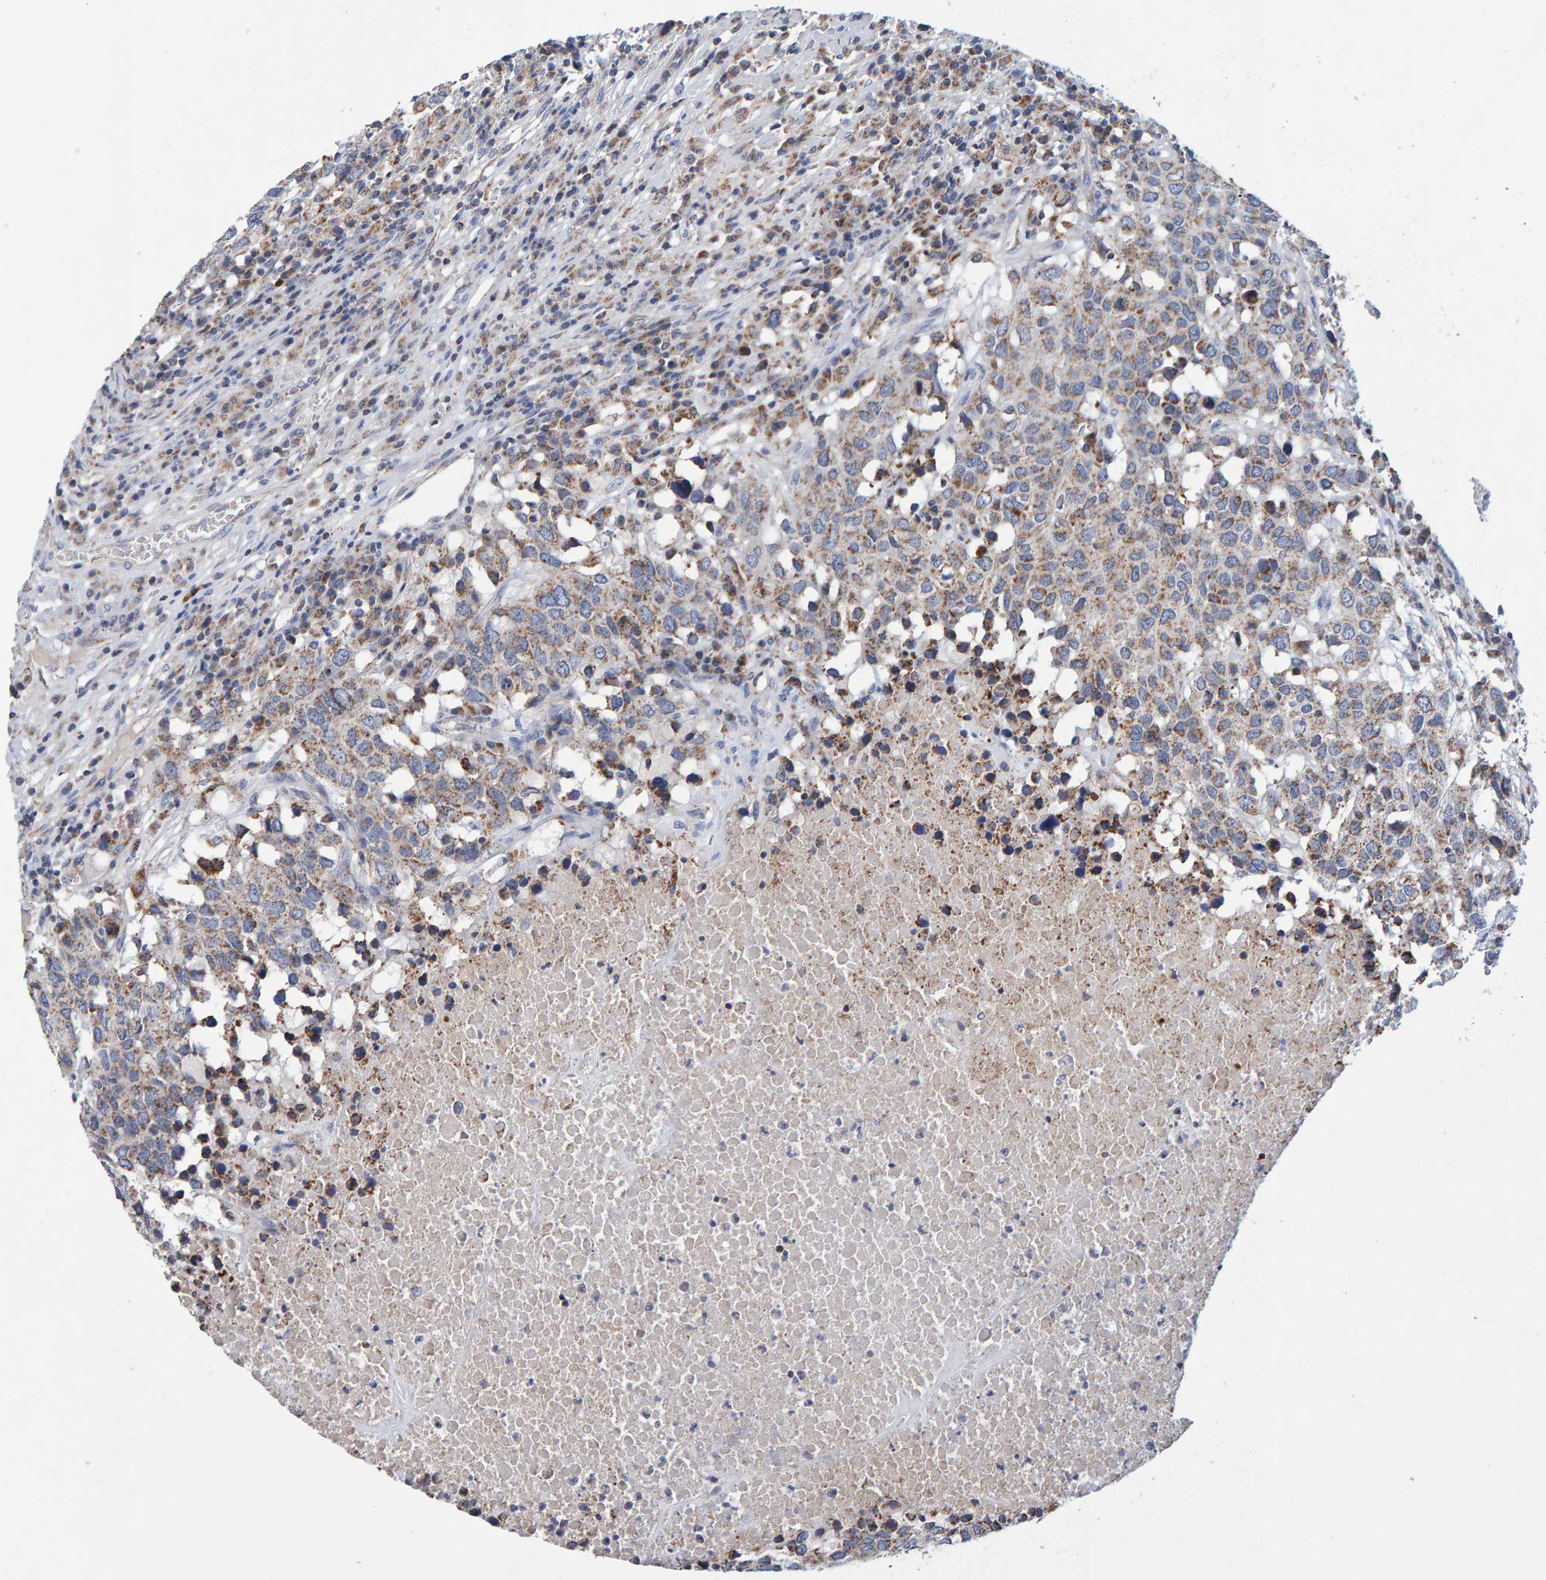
{"staining": {"intensity": "moderate", "quantity": ">75%", "location": "cytoplasmic/membranous"}, "tissue": "head and neck cancer", "cell_type": "Tumor cells", "image_type": "cancer", "snomed": [{"axis": "morphology", "description": "Squamous cell carcinoma, NOS"}, {"axis": "topography", "description": "Head-Neck"}], "caption": "Moderate cytoplasmic/membranous expression for a protein is appreciated in approximately >75% of tumor cells of head and neck cancer (squamous cell carcinoma) using IHC.", "gene": "EFR3A", "patient": {"sex": "male", "age": 66}}